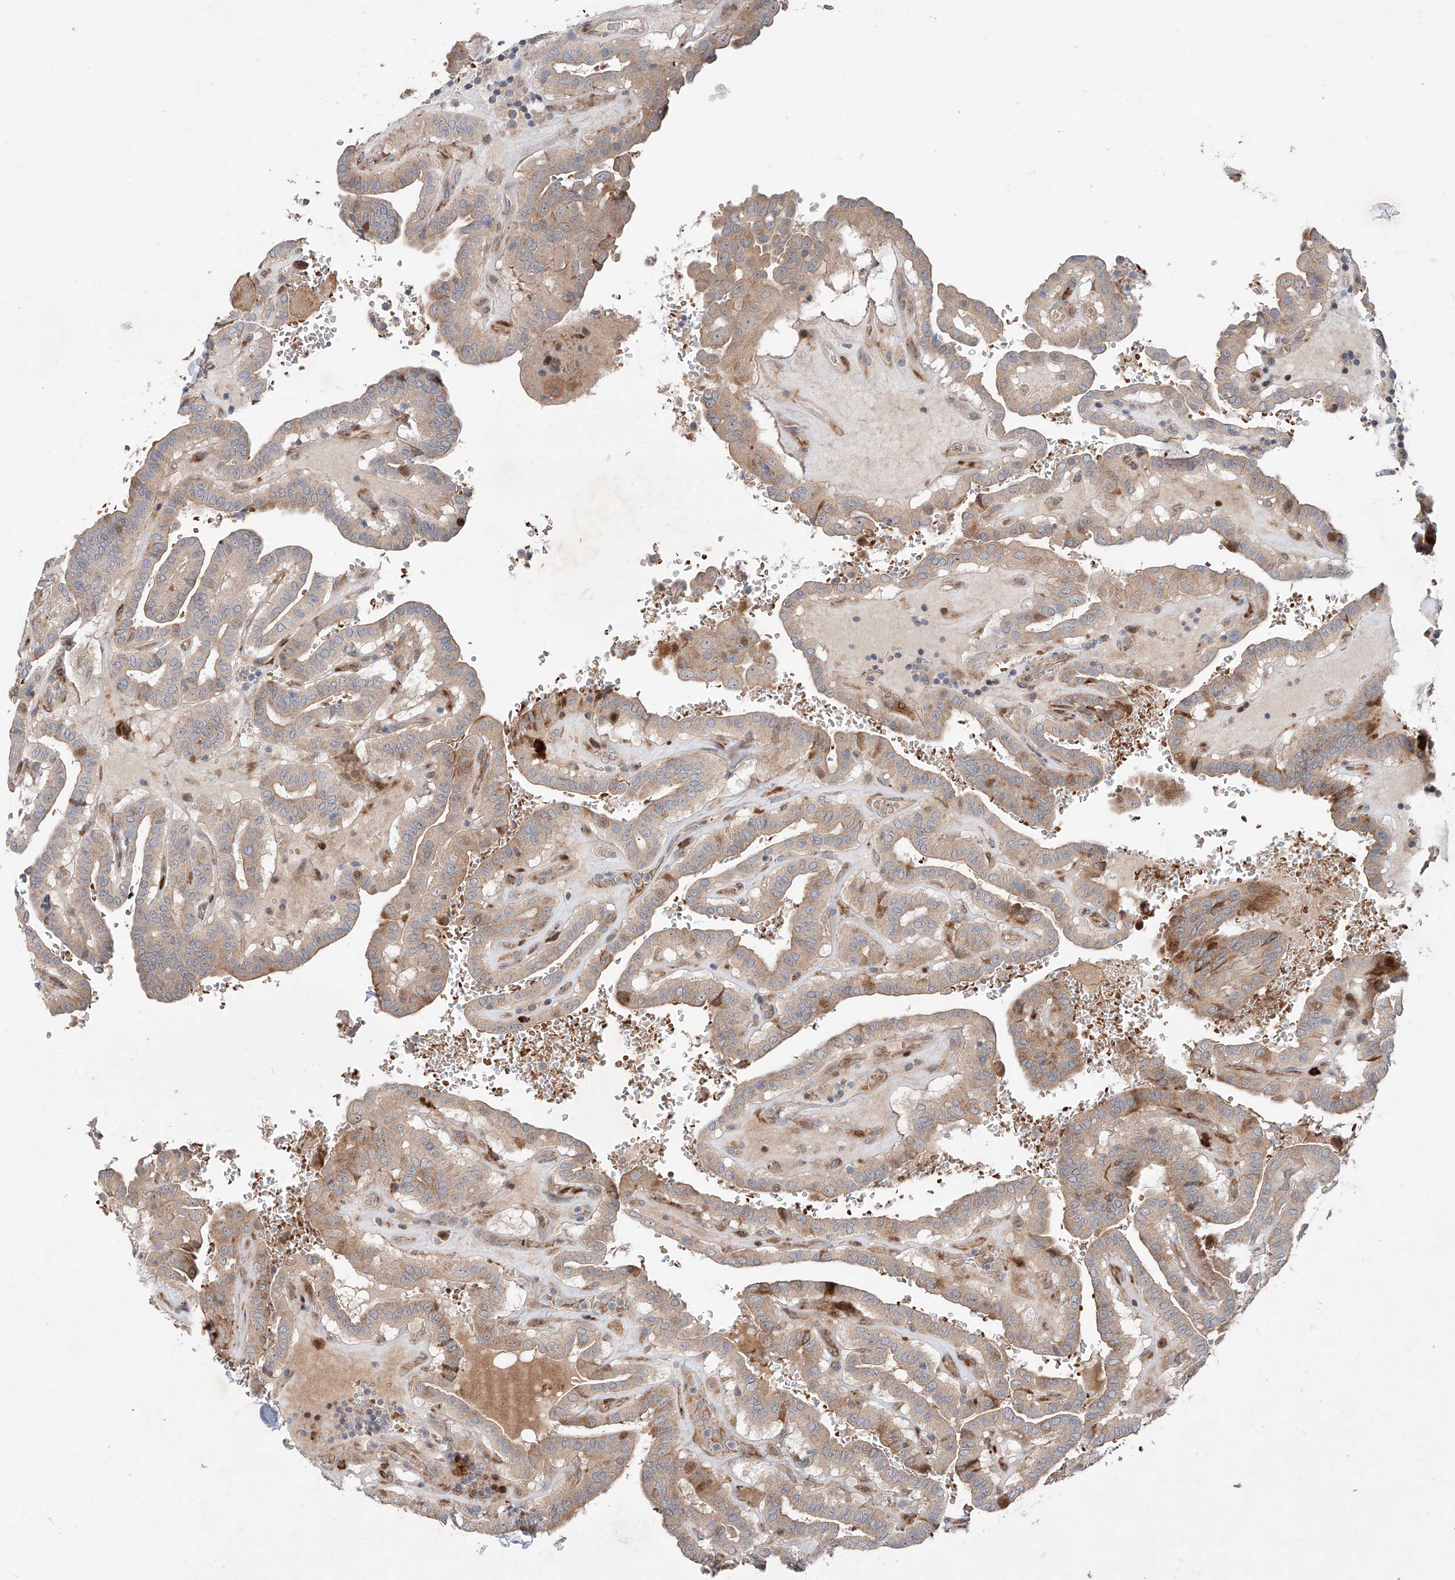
{"staining": {"intensity": "weak", "quantity": ">75%", "location": "cytoplasmic/membranous"}, "tissue": "thyroid cancer", "cell_type": "Tumor cells", "image_type": "cancer", "snomed": [{"axis": "morphology", "description": "Papillary adenocarcinoma, NOS"}, {"axis": "topography", "description": "Thyroid gland"}], "caption": "Immunohistochemistry micrograph of neoplastic tissue: human thyroid cancer (papillary adenocarcinoma) stained using immunohistochemistry reveals low levels of weak protein expression localized specifically in the cytoplasmic/membranous of tumor cells, appearing as a cytoplasmic/membranous brown color.", "gene": "USF3", "patient": {"sex": "male", "age": 77}}